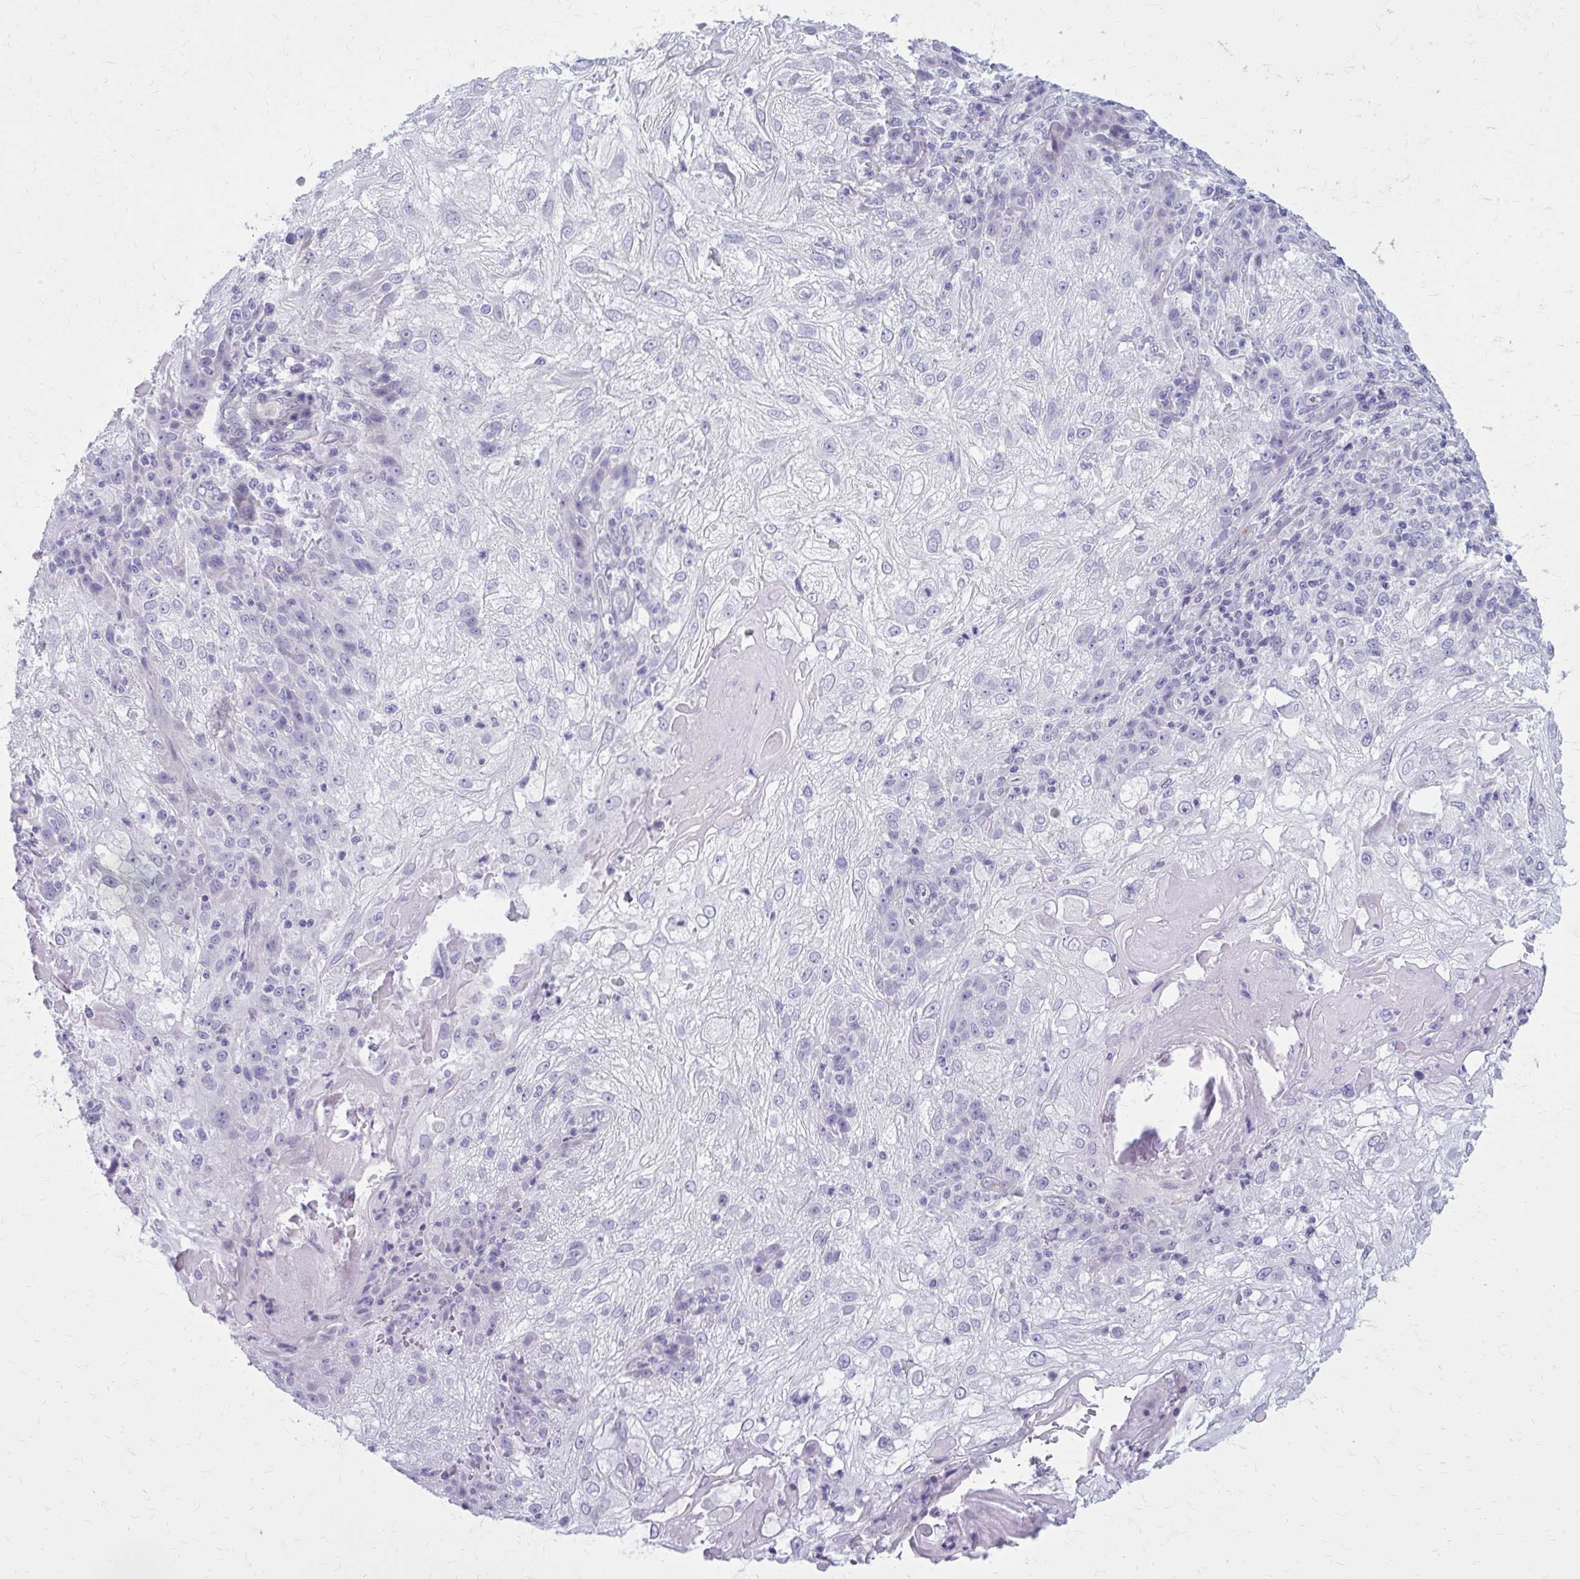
{"staining": {"intensity": "negative", "quantity": "none", "location": "none"}, "tissue": "skin cancer", "cell_type": "Tumor cells", "image_type": "cancer", "snomed": [{"axis": "morphology", "description": "Normal tissue, NOS"}, {"axis": "morphology", "description": "Squamous cell carcinoma, NOS"}, {"axis": "topography", "description": "Skin"}], "caption": "There is no significant expression in tumor cells of skin cancer. Brightfield microscopy of immunohistochemistry stained with DAB (3,3'-diaminobenzidine) (brown) and hematoxylin (blue), captured at high magnification.", "gene": "CASQ2", "patient": {"sex": "female", "age": 83}}